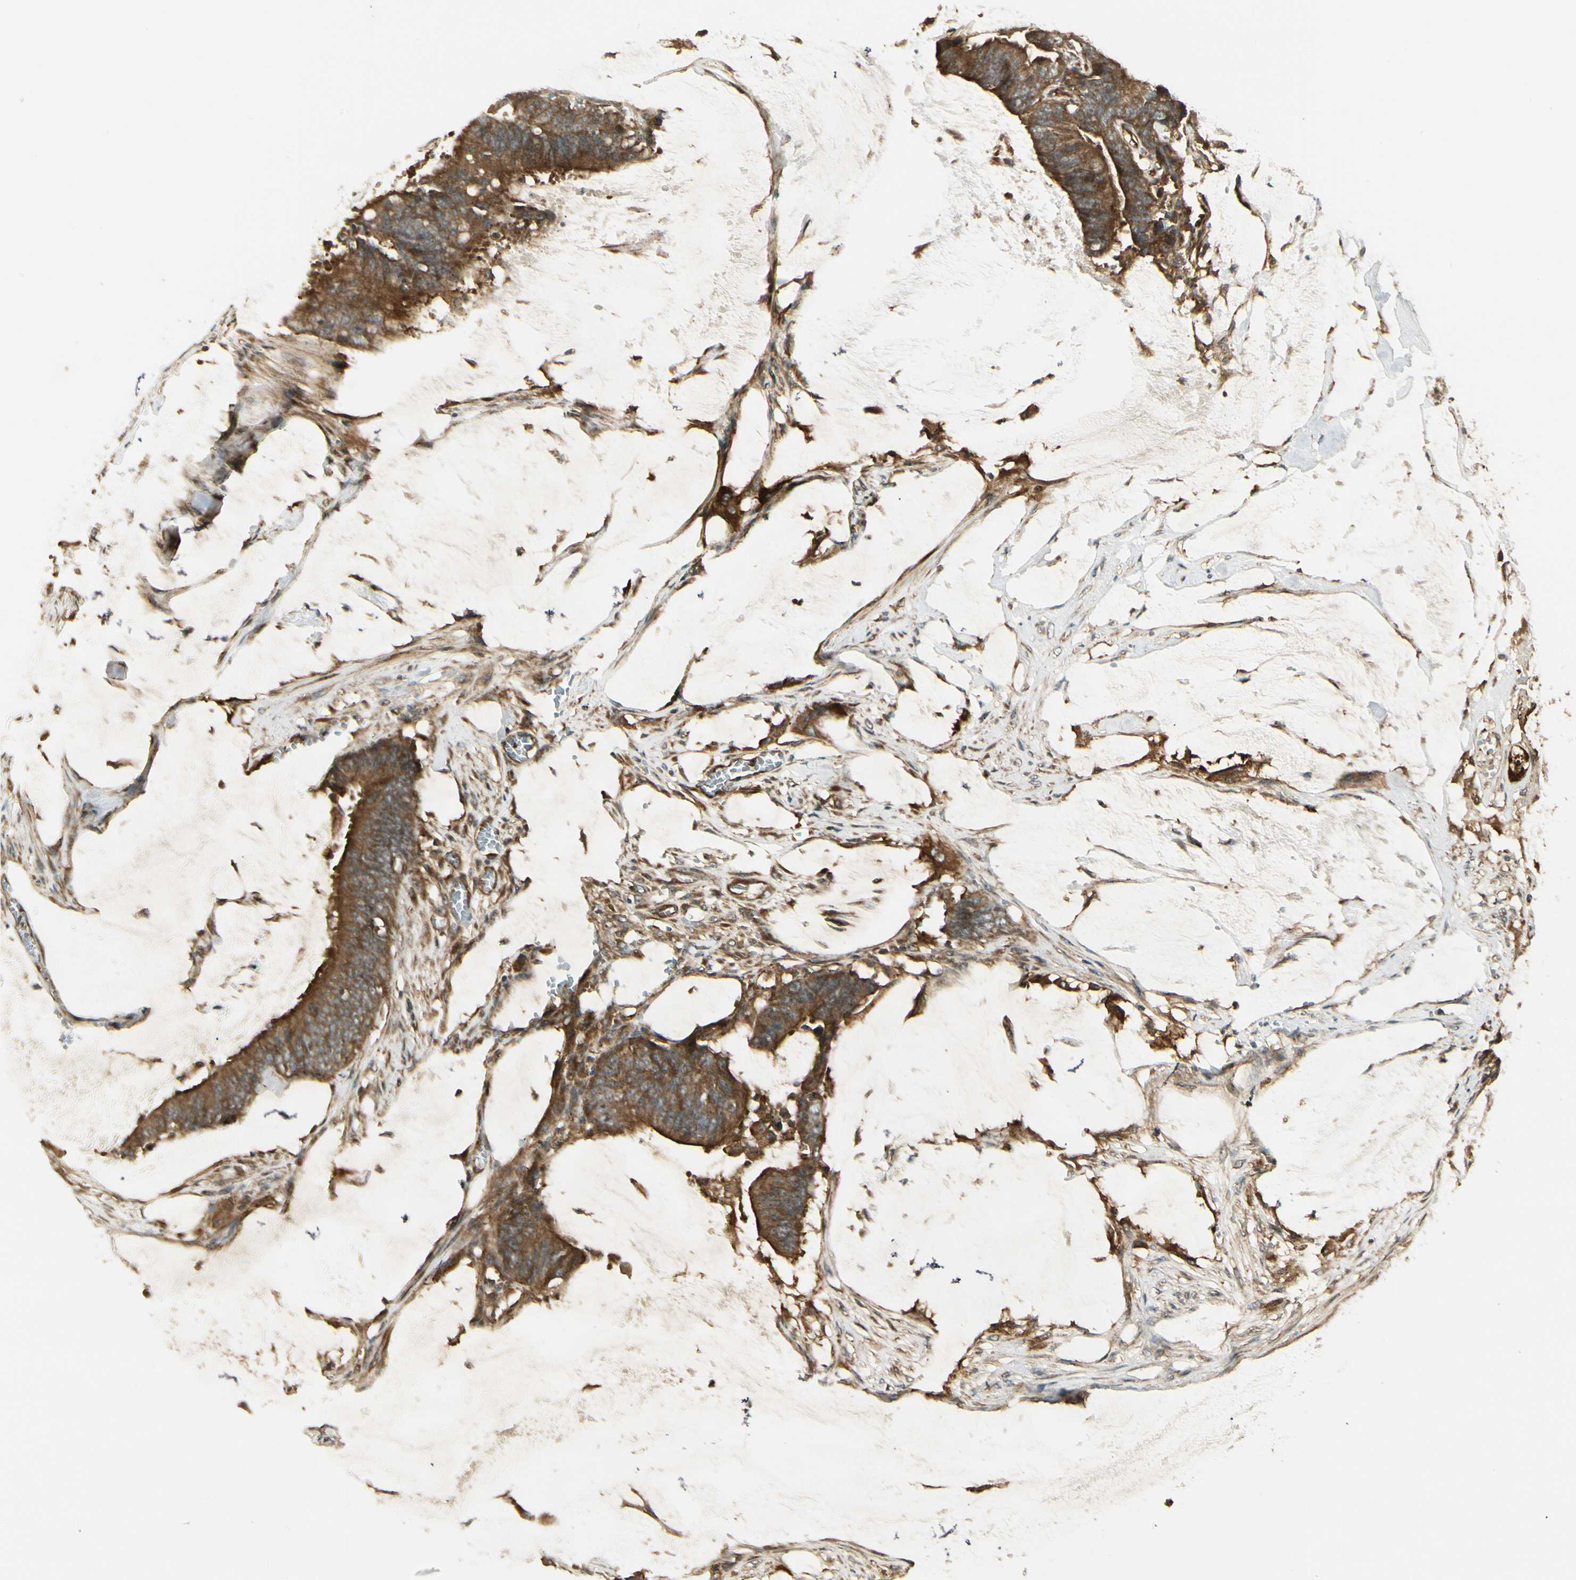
{"staining": {"intensity": "strong", "quantity": ">75%", "location": "cytoplasmic/membranous"}, "tissue": "colorectal cancer", "cell_type": "Tumor cells", "image_type": "cancer", "snomed": [{"axis": "morphology", "description": "Adenocarcinoma, NOS"}, {"axis": "topography", "description": "Rectum"}], "caption": "Adenocarcinoma (colorectal) stained for a protein exhibits strong cytoplasmic/membranous positivity in tumor cells. (DAB = brown stain, brightfield microscopy at high magnification).", "gene": "FKBP15", "patient": {"sex": "female", "age": 66}}